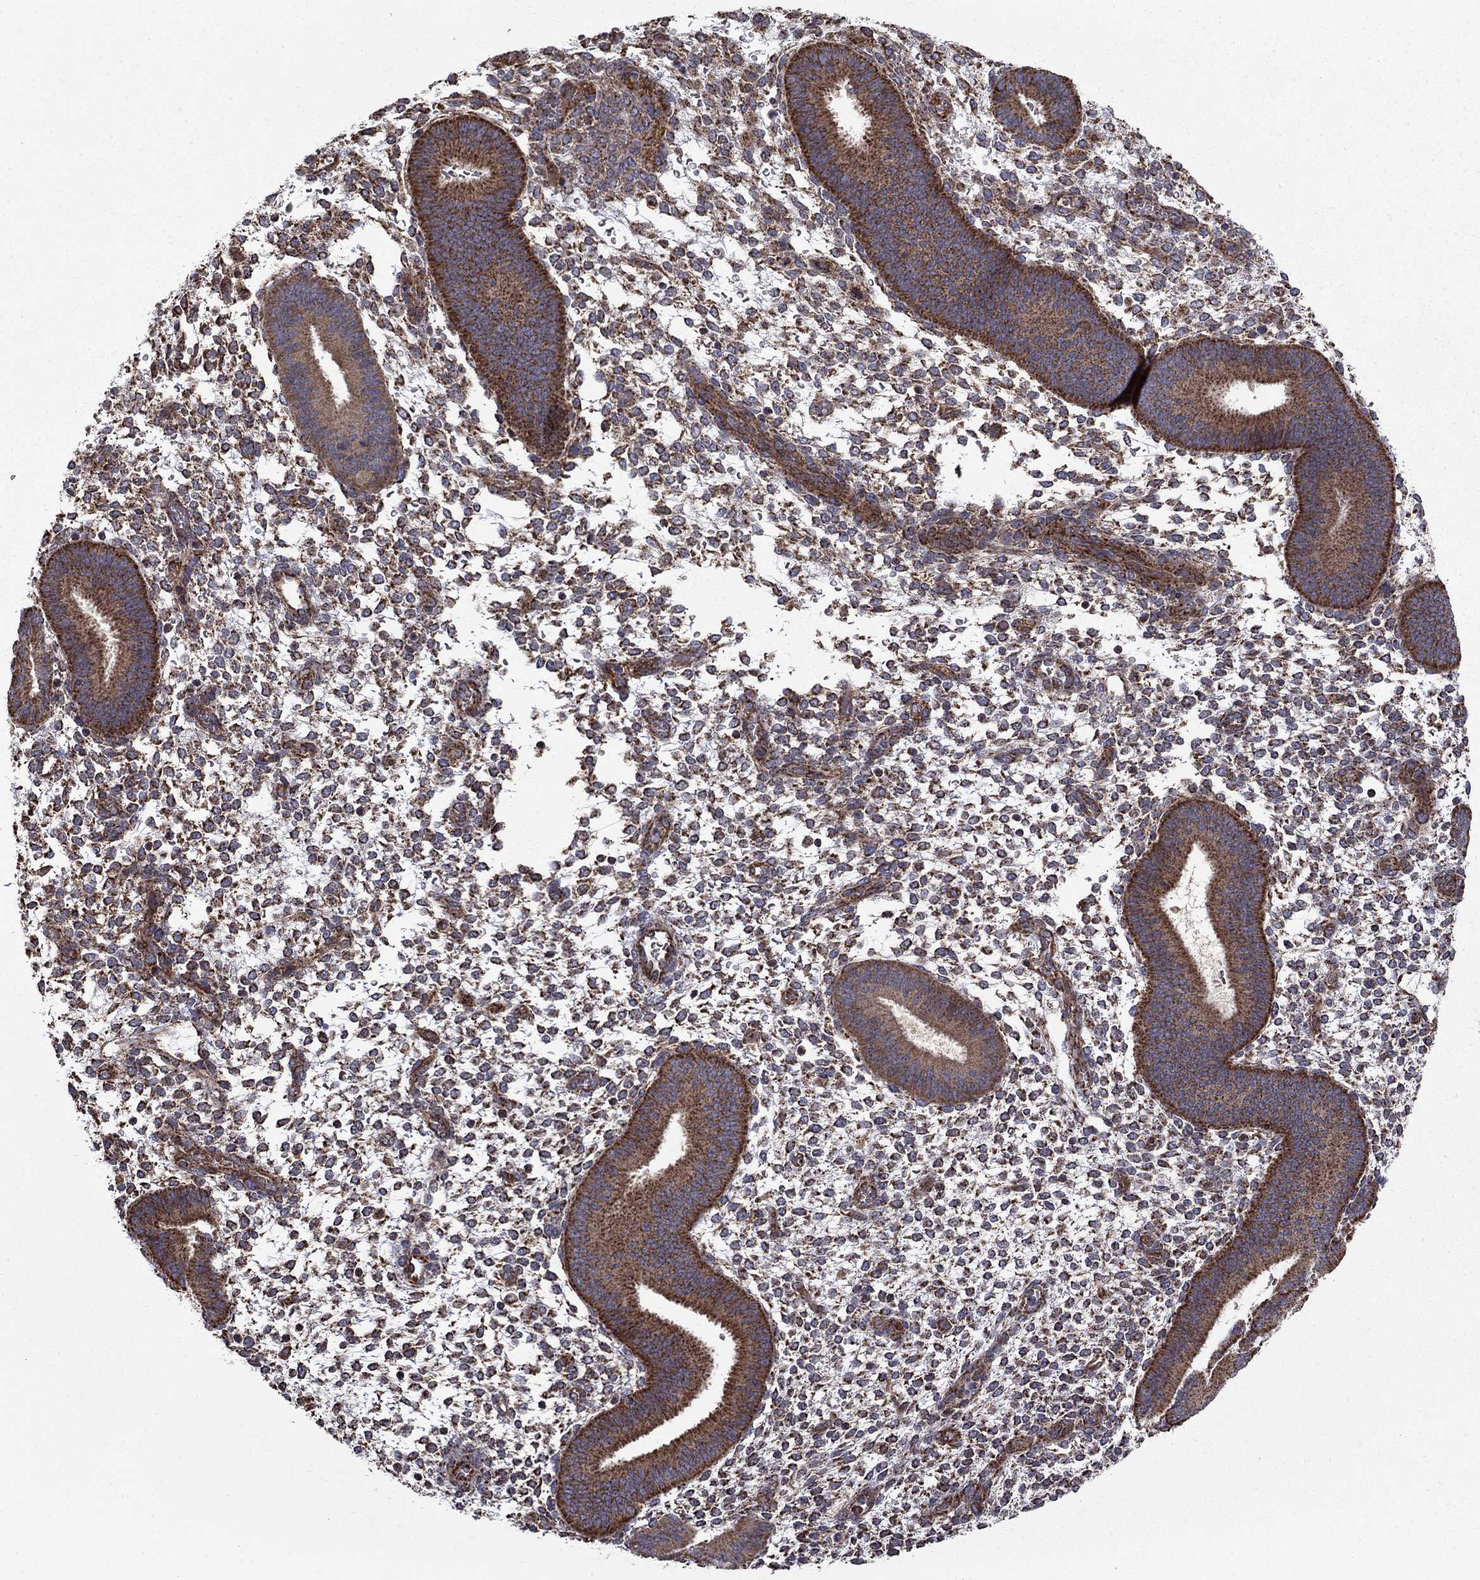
{"staining": {"intensity": "moderate", "quantity": "25%-75%", "location": "cytoplasmic/membranous"}, "tissue": "endometrium", "cell_type": "Cells in endometrial stroma", "image_type": "normal", "snomed": [{"axis": "morphology", "description": "Normal tissue, NOS"}, {"axis": "topography", "description": "Endometrium"}], "caption": "Immunohistochemistry of normal human endometrium demonstrates medium levels of moderate cytoplasmic/membranous staining in about 25%-75% of cells in endometrial stroma.", "gene": "NDUFS8", "patient": {"sex": "female", "age": 39}}